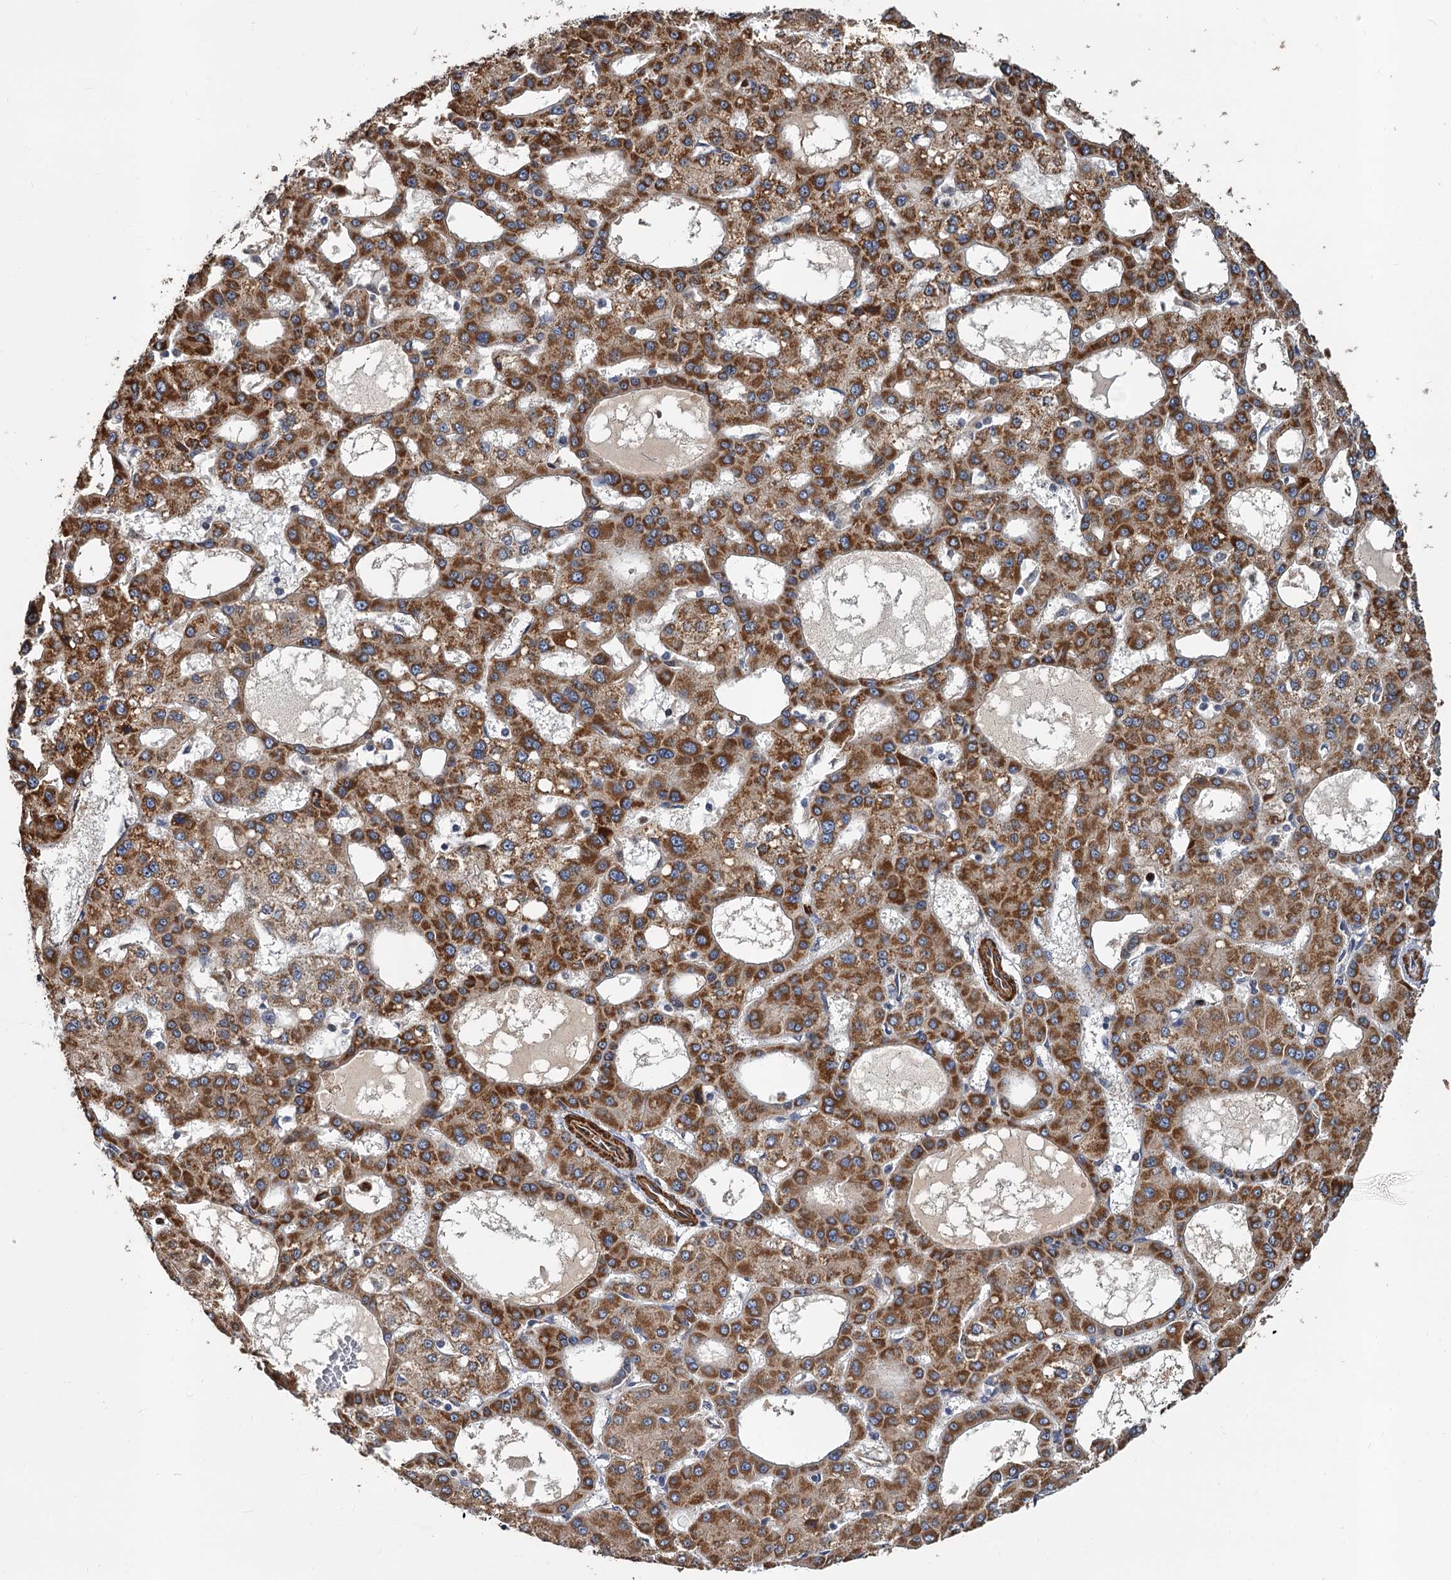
{"staining": {"intensity": "strong", "quantity": ">75%", "location": "cytoplasmic/membranous"}, "tissue": "liver cancer", "cell_type": "Tumor cells", "image_type": "cancer", "snomed": [{"axis": "morphology", "description": "Carcinoma, Hepatocellular, NOS"}, {"axis": "topography", "description": "Liver"}], "caption": "This is a photomicrograph of immunohistochemistry (IHC) staining of liver hepatocellular carcinoma, which shows strong staining in the cytoplasmic/membranous of tumor cells.", "gene": "ALKBH7", "patient": {"sex": "male", "age": 47}}